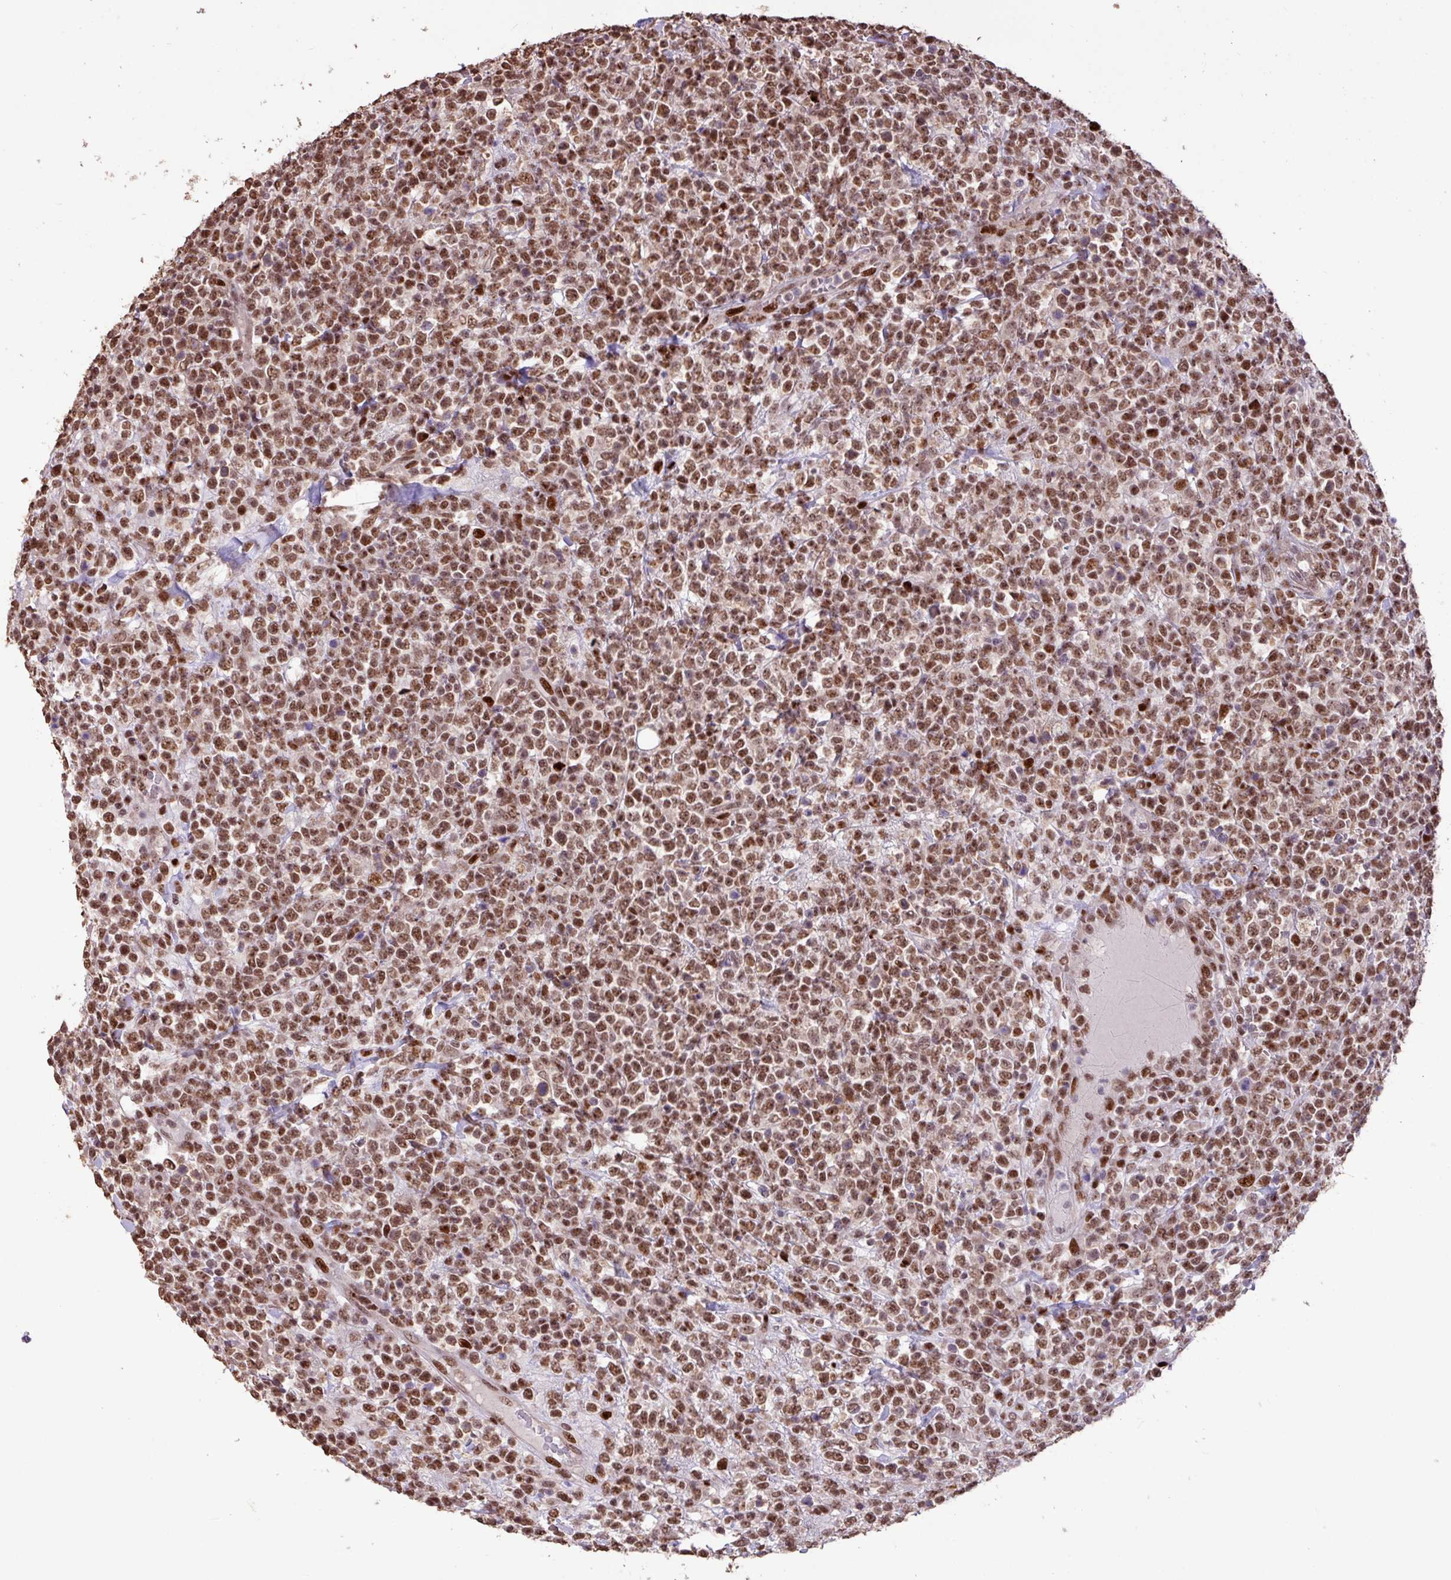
{"staining": {"intensity": "moderate", "quantity": ">75%", "location": "nuclear"}, "tissue": "lymphoma", "cell_type": "Tumor cells", "image_type": "cancer", "snomed": [{"axis": "morphology", "description": "Malignant lymphoma, non-Hodgkin's type, High grade"}, {"axis": "topography", "description": "Colon"}], "caption": "DAB (3,3'-diaminobenzidine) immunohistochemical staining of human high-grade malignant lymphoma, non-Hodgkin's type shows moderate nuclear protein expression in approximately >75% of tumor cells. The protein is stained brown, and the nuclei are stained in blue (DAB (3,3'-diaminobenzidine) IHC with brightfield microscopy, high magnification).", "gene": "ZNF709", "patient": {"sex": "female", "age": 53}}